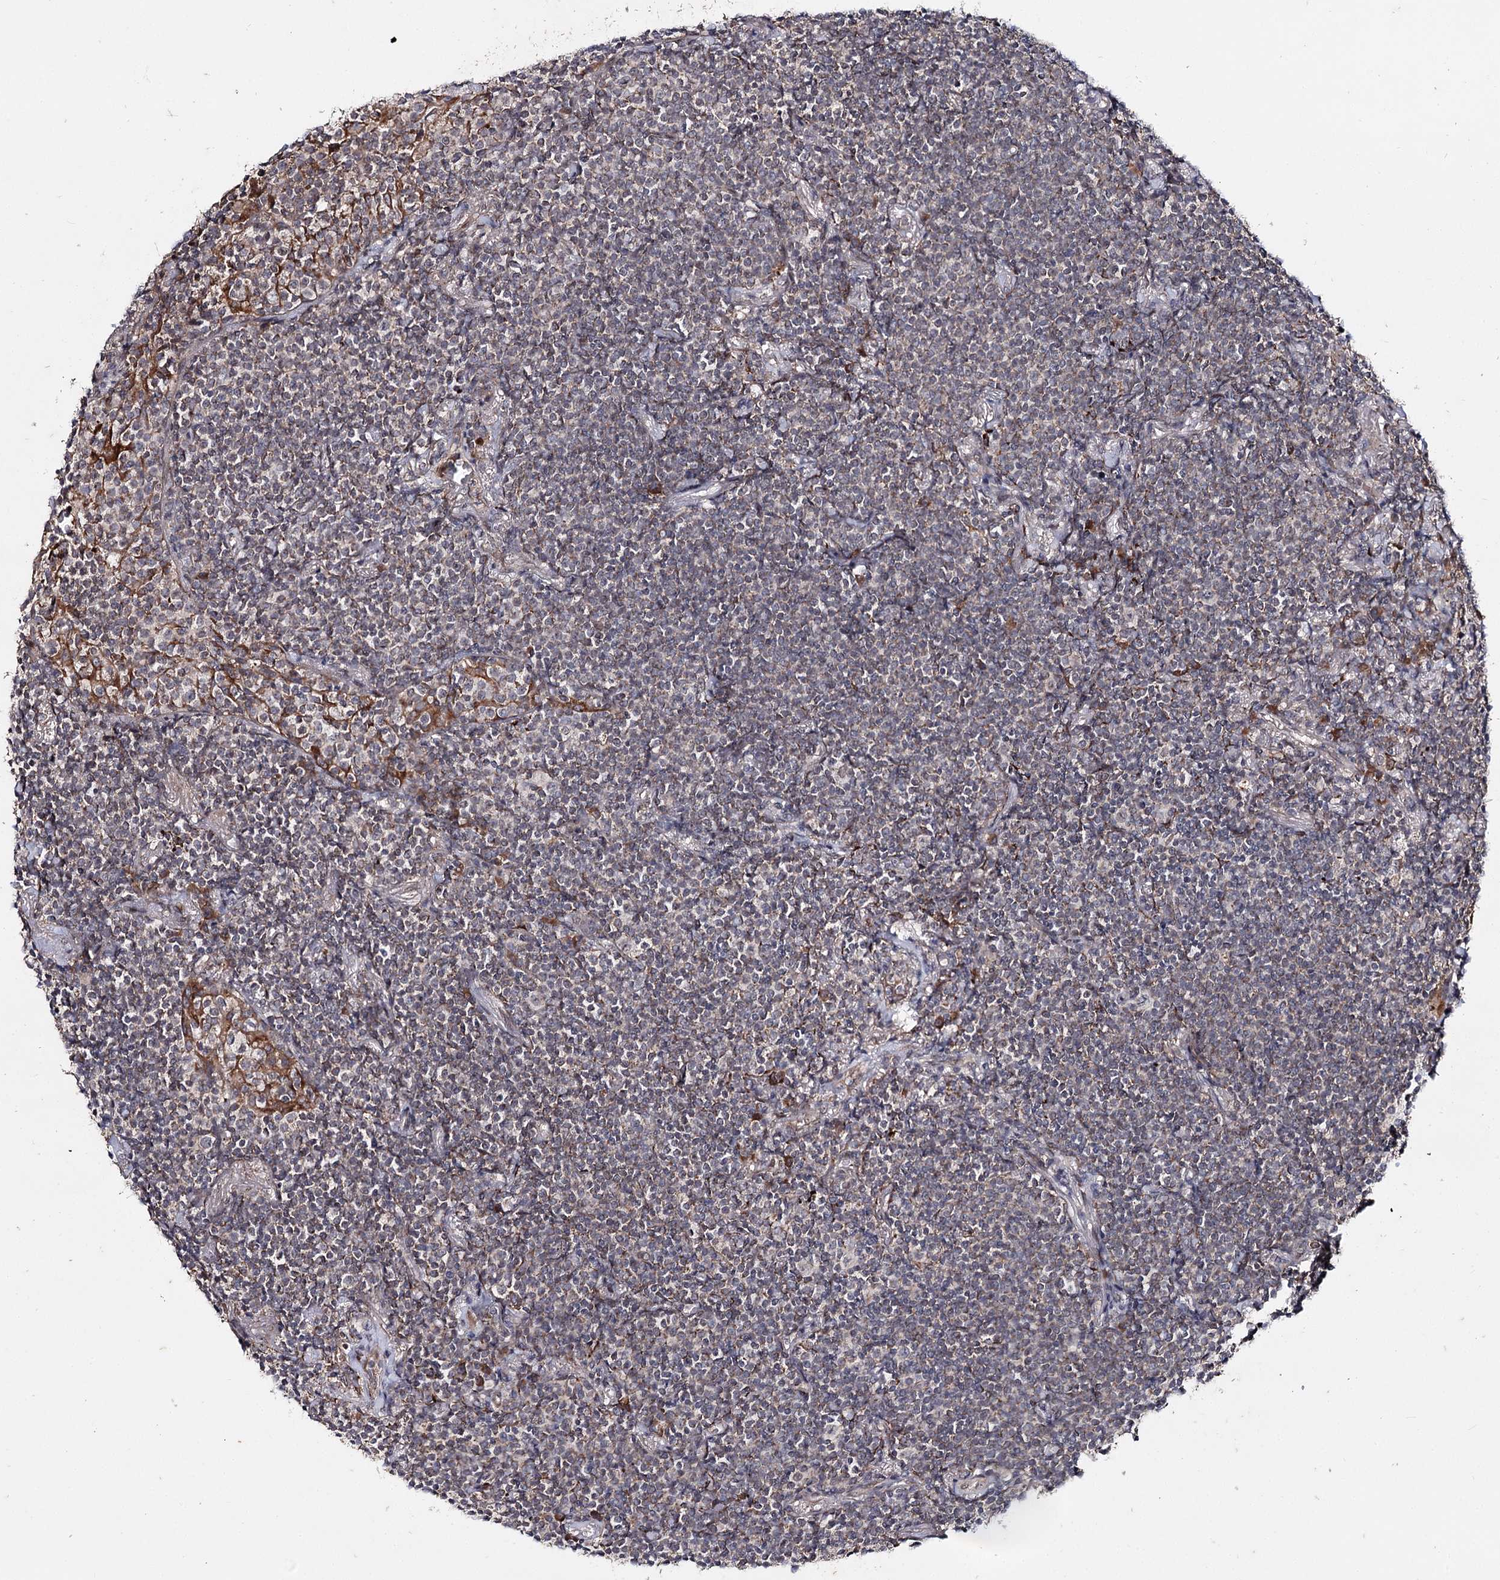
{"staining": {"intensity": "negative", "quantity": "none", "location": "none"}, "tissue": "lymphoma", "cell_type": "Tumor cells", "image_type": "cancer", "snomed": [{"axis": "morphology", "description": "Malignant lymphoma, non-Hodgkin's type, Low grade"}, {"axis": "topography", "description": "Lung"}], "caption": "Immunohistochemistry (IHC) micrograph of neoplastic tissue: lymphoma stained with DAB shows no significant protein staining in tumor cells.", "gene": "MSANTD2", "patient": {"sex": "female", "age": 71}}